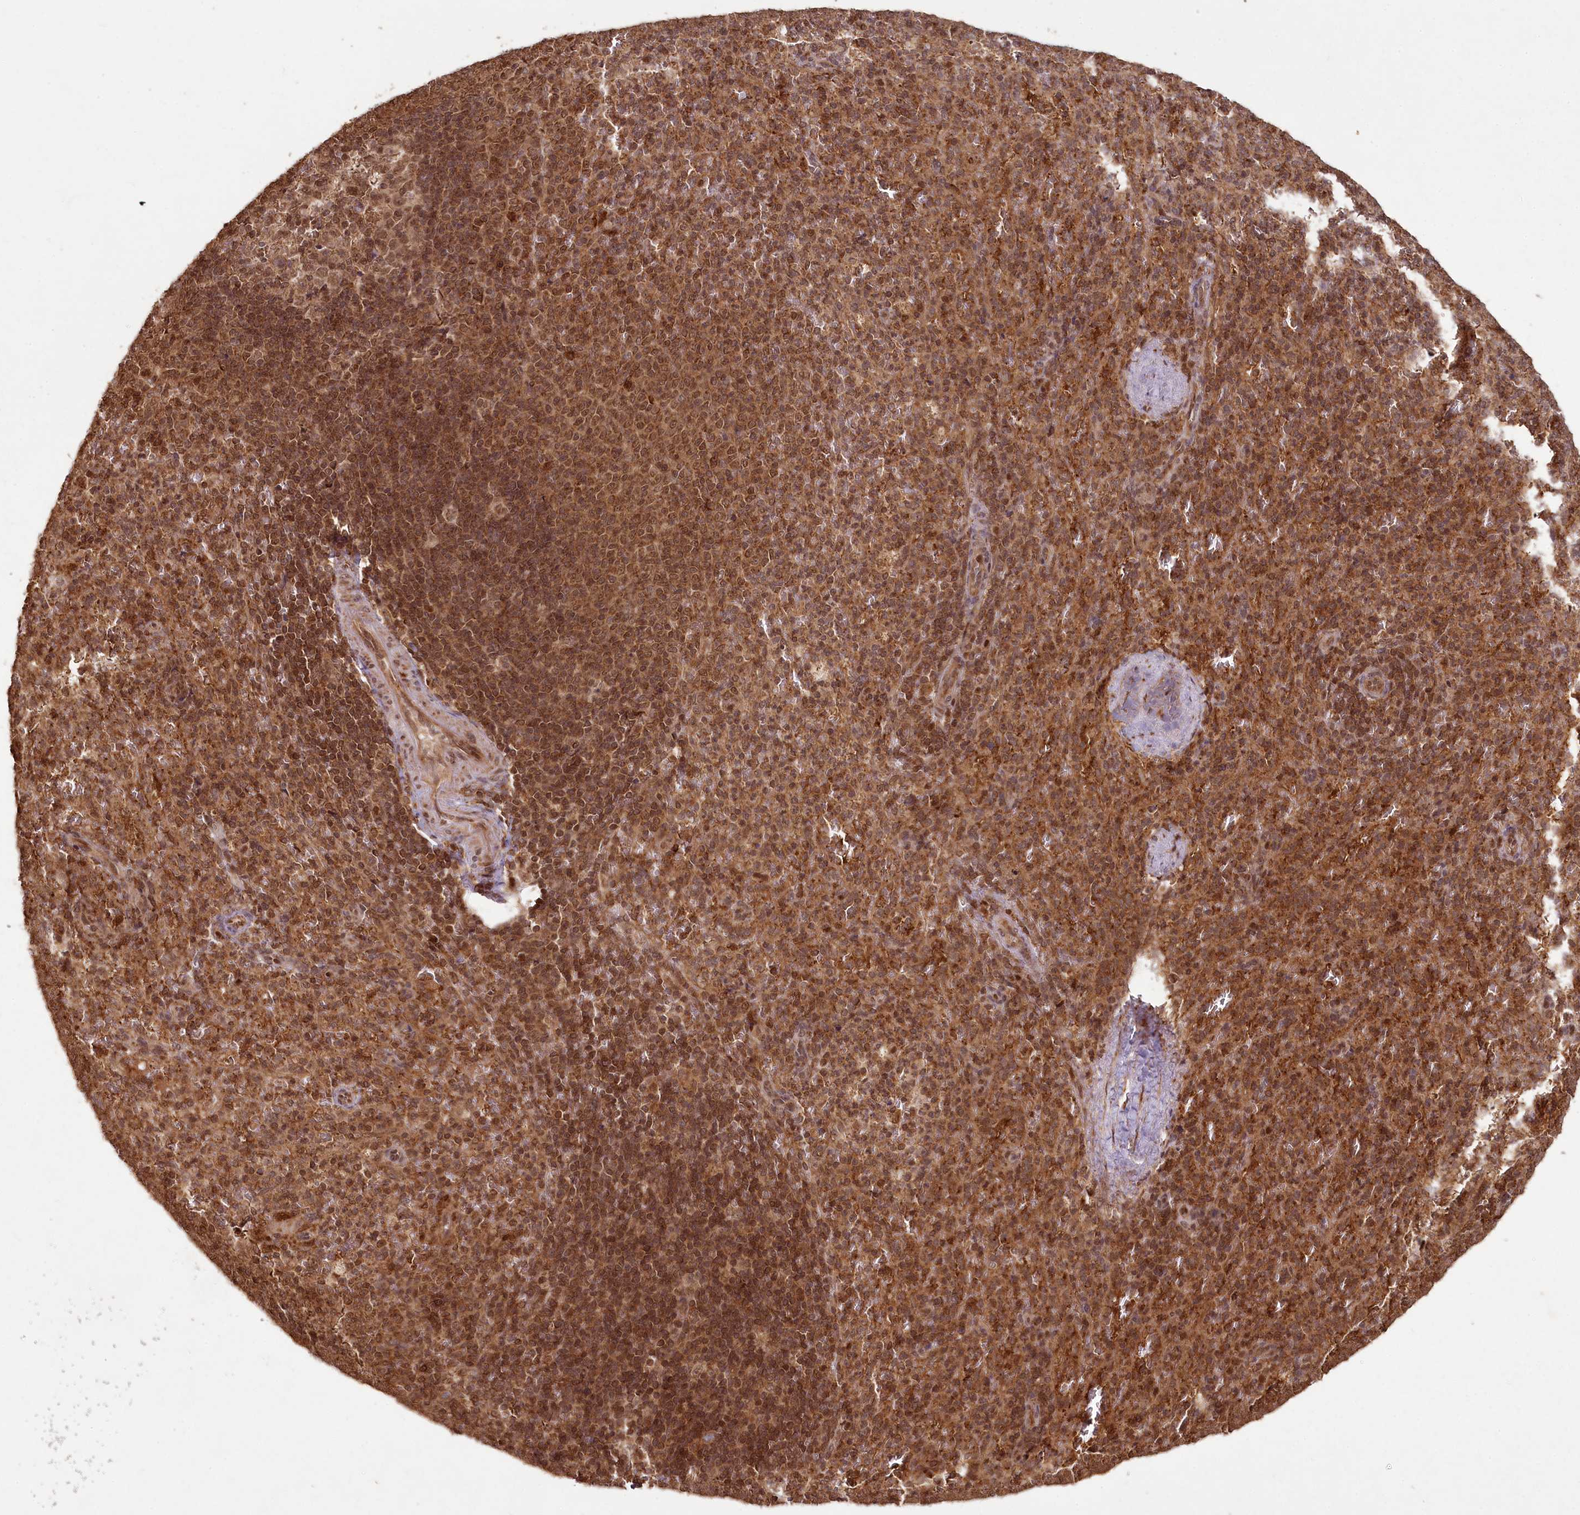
{"staining": {"intensity": "strong", "quantity": ">75%", "location": "cytoplasmic/membranous,nuclear"}, "tissue": "spleen", "cell_type": "Cells in red pulp", "image_type": "normal", "snomed": [{"axis": "morphology", "description": "Normal tissue, NOS"}, {"axis": "topography", "description": "Spleen"}], "caption": "Immunohistochemistry (IHC) (DAB (3,3'-diaminobenzidine)) staining of unremarkable human spleen exhibits strong cytoplasmic/membranous,nuclear protein expression in about >75% of cells in red pulp. The staining is performed using DAB brown chromogen to label protein expression. The nuclei are counter-stained blue using hematoxylin.", "gene": "MICU1", "patient": {"sex": "female", "age": 21}}